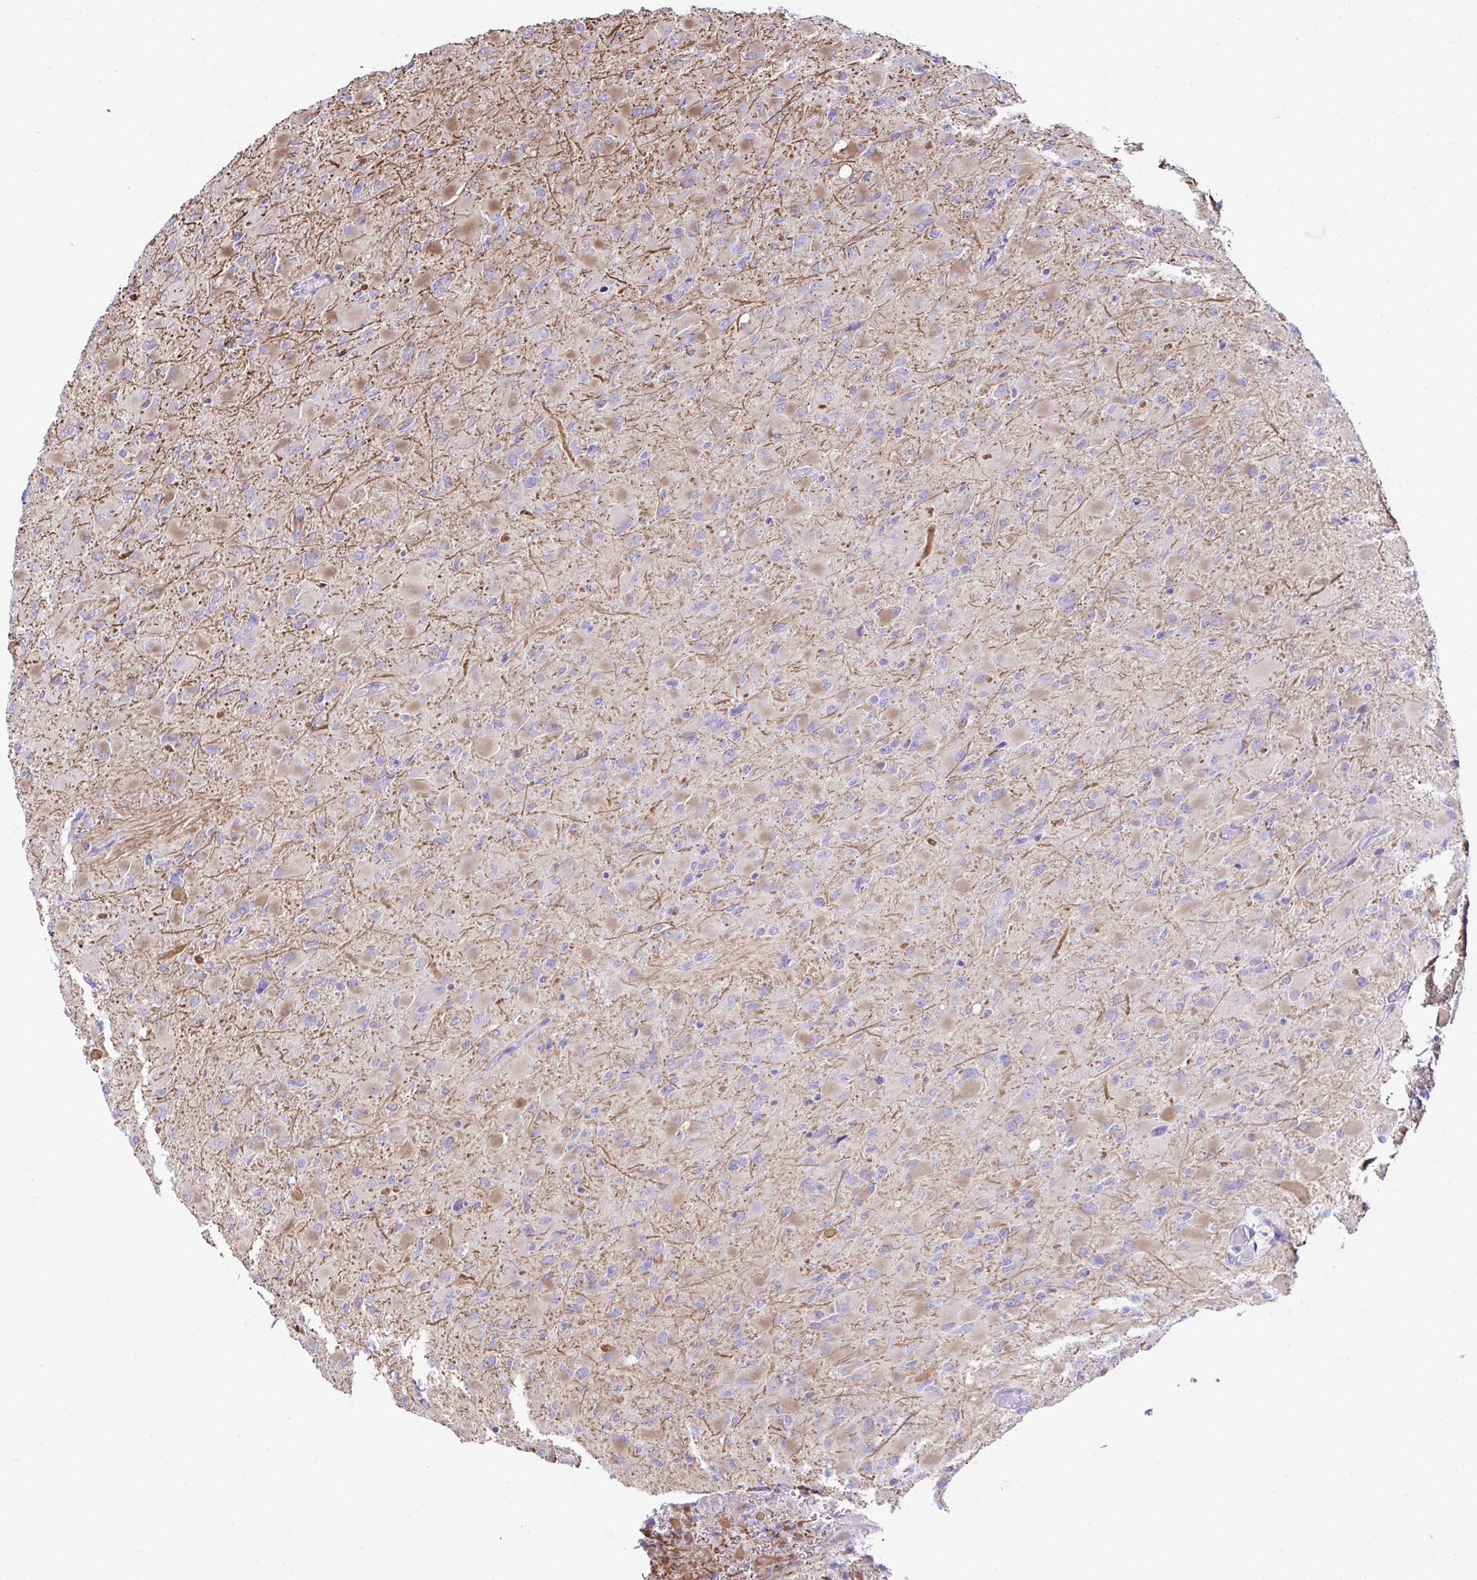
{"staining": {"intensity": "moderate", "quantity": "25%-75%", "location": "cytoplasmic/membranous"}, "tissue": "glioma", "cell_type": "Tumor cells", "image_type": "cancer", "snomed": [{"axis": "morphology", "description": "Glioma, malignant, High grade"}, {"axis": "topography", "description": "Cerebral cortex"}], "caption": "Approximately 25%-75% of tumor cells in human glioma display moderate cytoplasmic/membranous protein staining as visualized by brown immunohistochemical staining.", "gene": "OR4P4", "patient": {"sex": "female", "age": 36}}